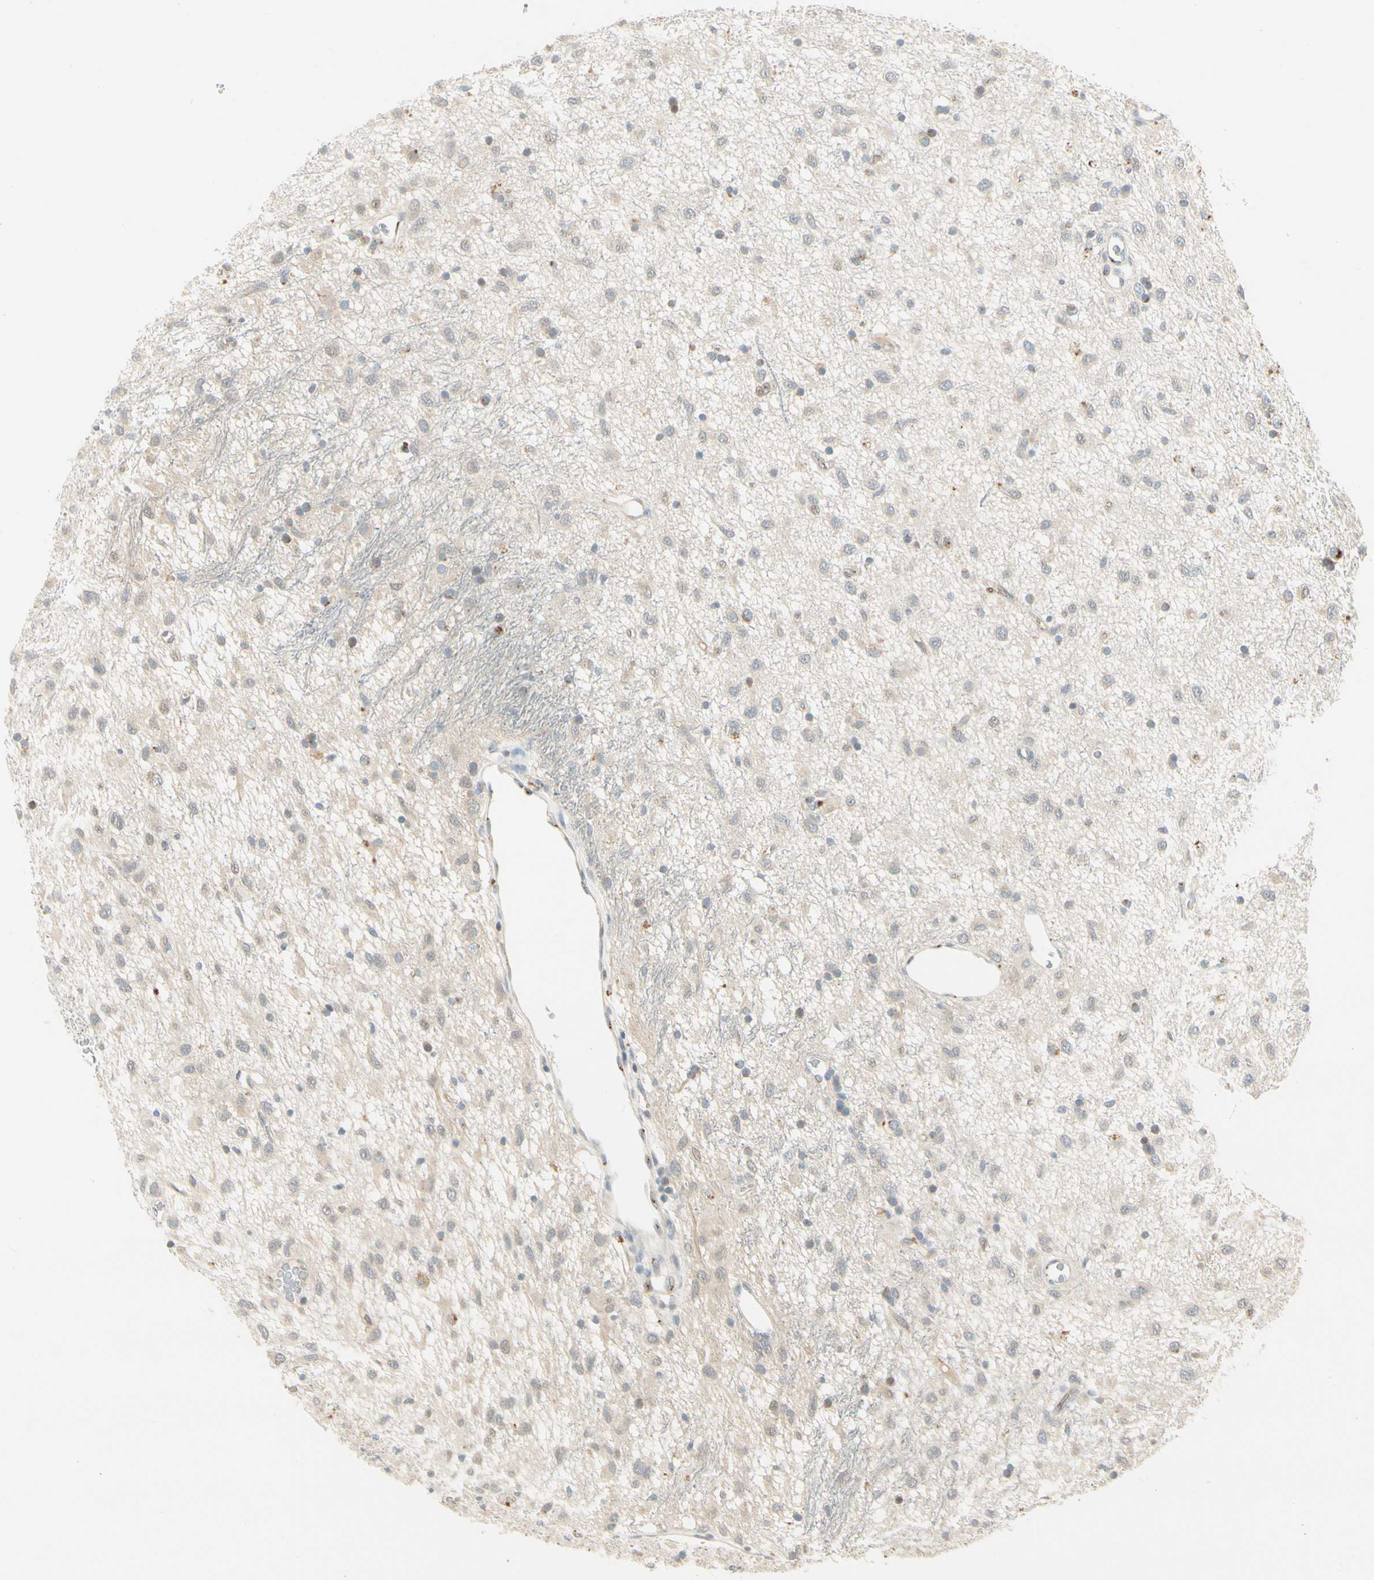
{"staining": {"intensity": "weak", "quantity": "<25%", "location": "cytoplasmic/membranous"}, "tissue": "glioma", "cell_type": "Tumor cells", "image_type": "cancer", "snomed": [{"axis": "morphology", "description": "Glioma, malignant, Low grade"}, {"axis": "topography", "description": "Brain"}], "caption": "Protein analysis of malignant glioma (low-grade) shows no significant staining in tumor cells.", "gene": "MANSC1", "patient": {"sex": "male", "age": 77}}